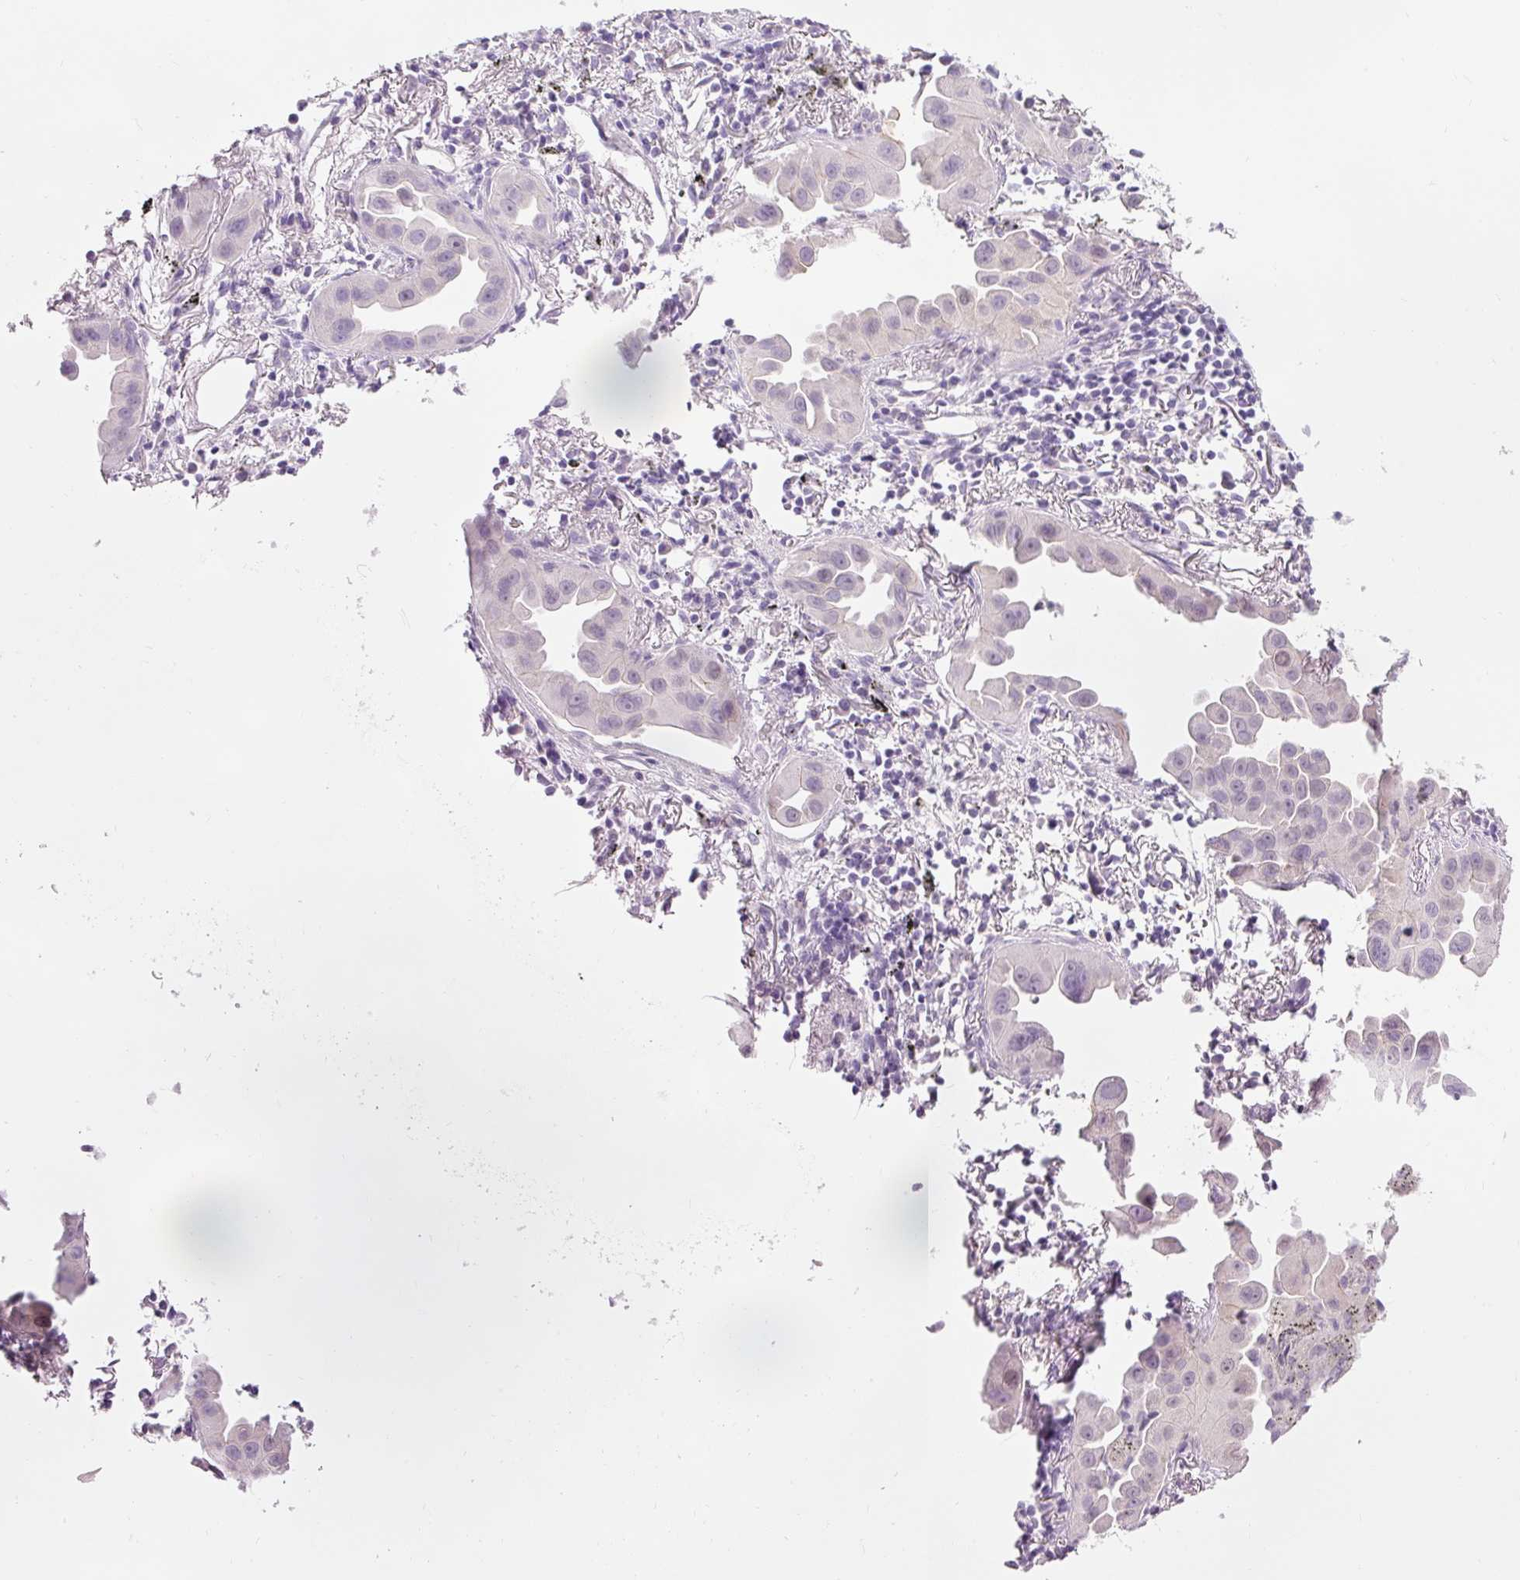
{"staining": {"intensity": "negative", "quantity": "none", "location": "none"}, "tissue": "lung cancer", "cell_type": "Tumor cells", "image_type": "cancer", "snomed": [{"axis": "morphology", "description": "Adenocarcinoma, NOS"}, {"axis": "topography", "description": "Lung"}], "caption": "DAB (3,3'-diaminobenzidine) immunohistochemical staining of lung cancer displays no significant expression in tumor cells. (DAB (3,3'-diaminobenzidine) immunohistochemistry visualized using brightfield microscopy, high magnification).", "gene": "DHRS11", "patient": {"sex": "male", "age": 68}}